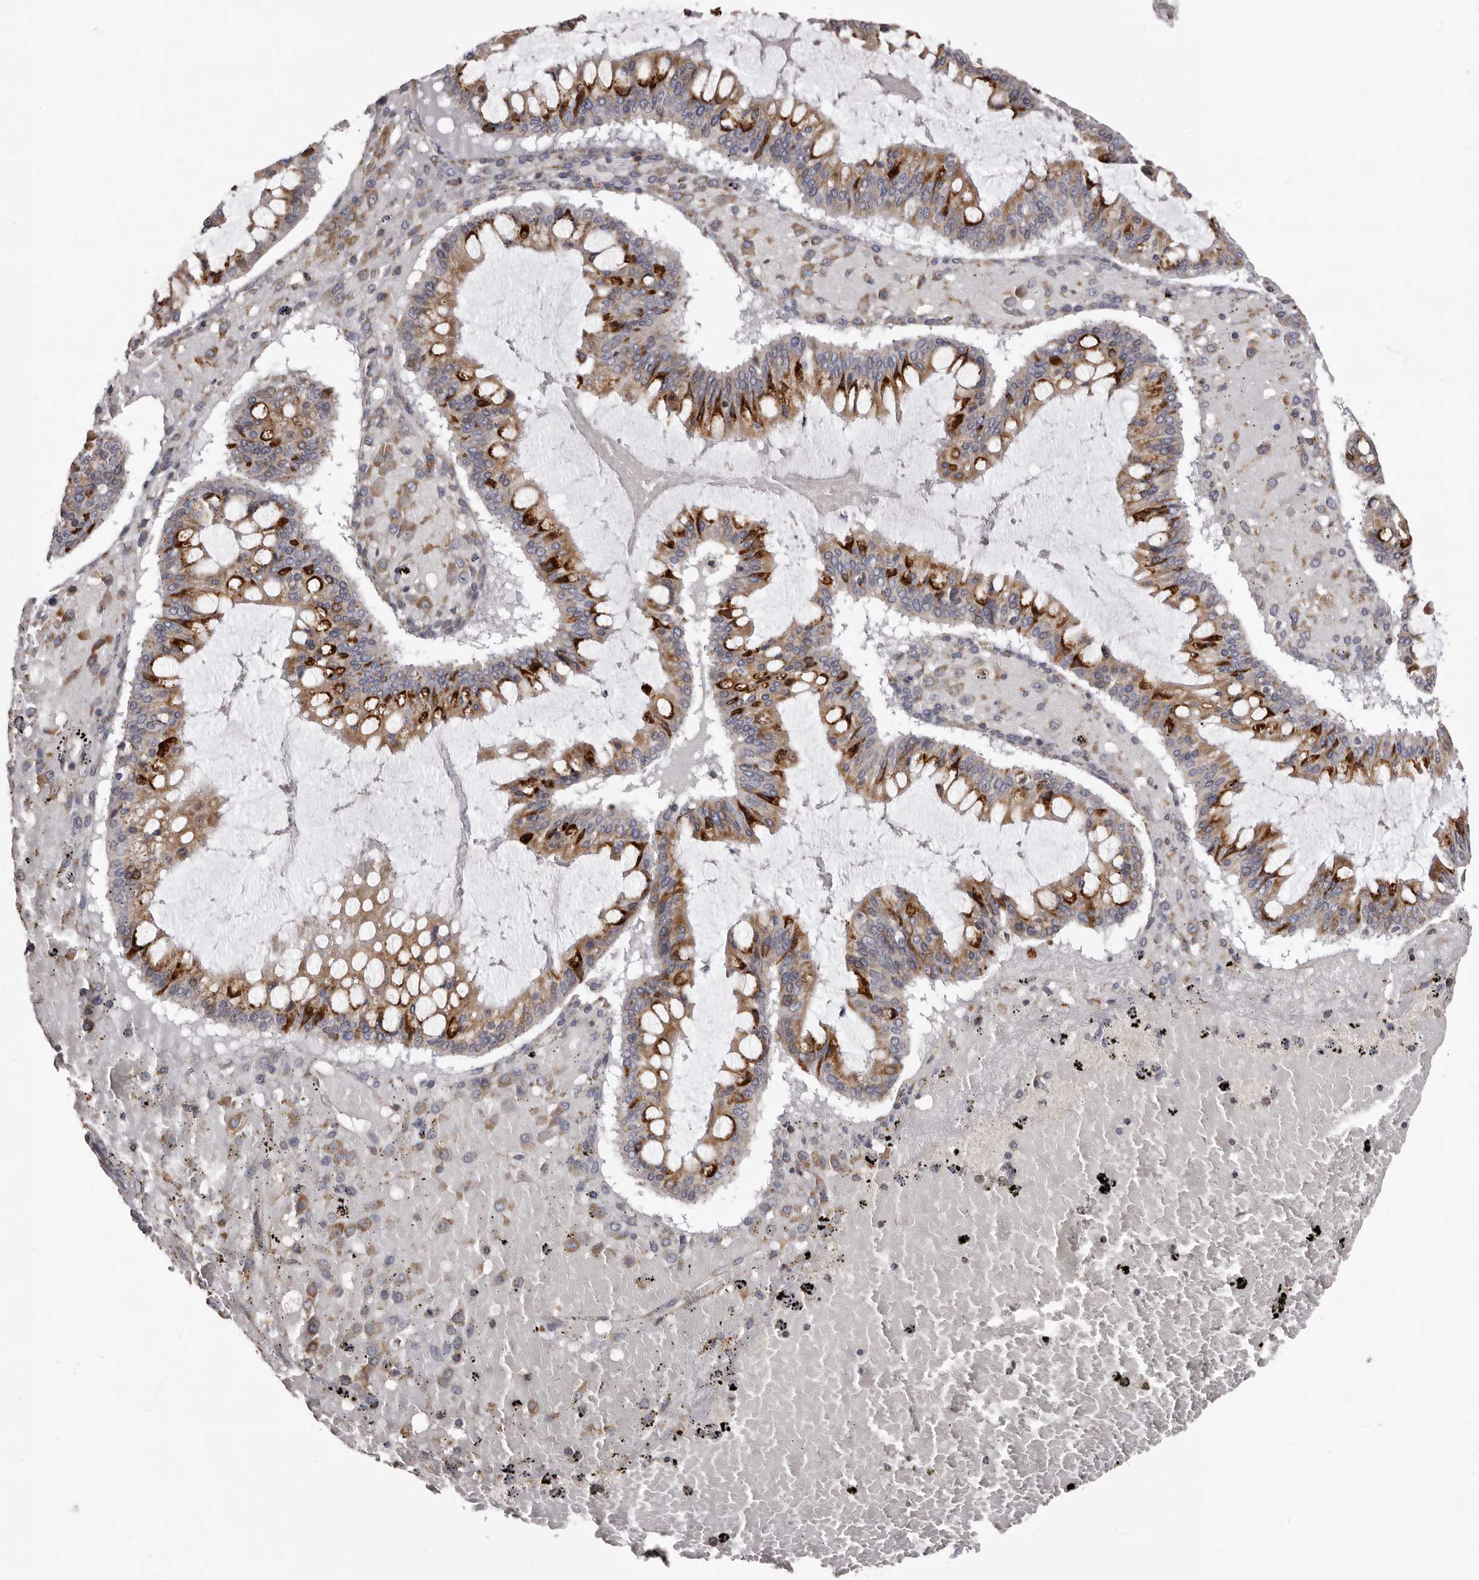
{"staining": {"intensity": "strong", "quantity": ">75%", "location": "cytoplasmic/membranous"}, "tissue": "ovarian cancer", "cell_type": "Tumor cells", "image_type": "cancer", "snomed": [{"axis": "morphology", "description": "Cystadenocarcinoma, mucinous, NOS"}, {"axis": "topography", "description": "Ovary"}], "caption": "Human ovarian cancer (mucinous cystadenocarcinoma) stained for a protein (brown) displays strong cytoplasmic/membranous positive expression in about >75% of tumor cells.", "gene": "PIGX", "patient": {"sex": "female", "age": 73}}